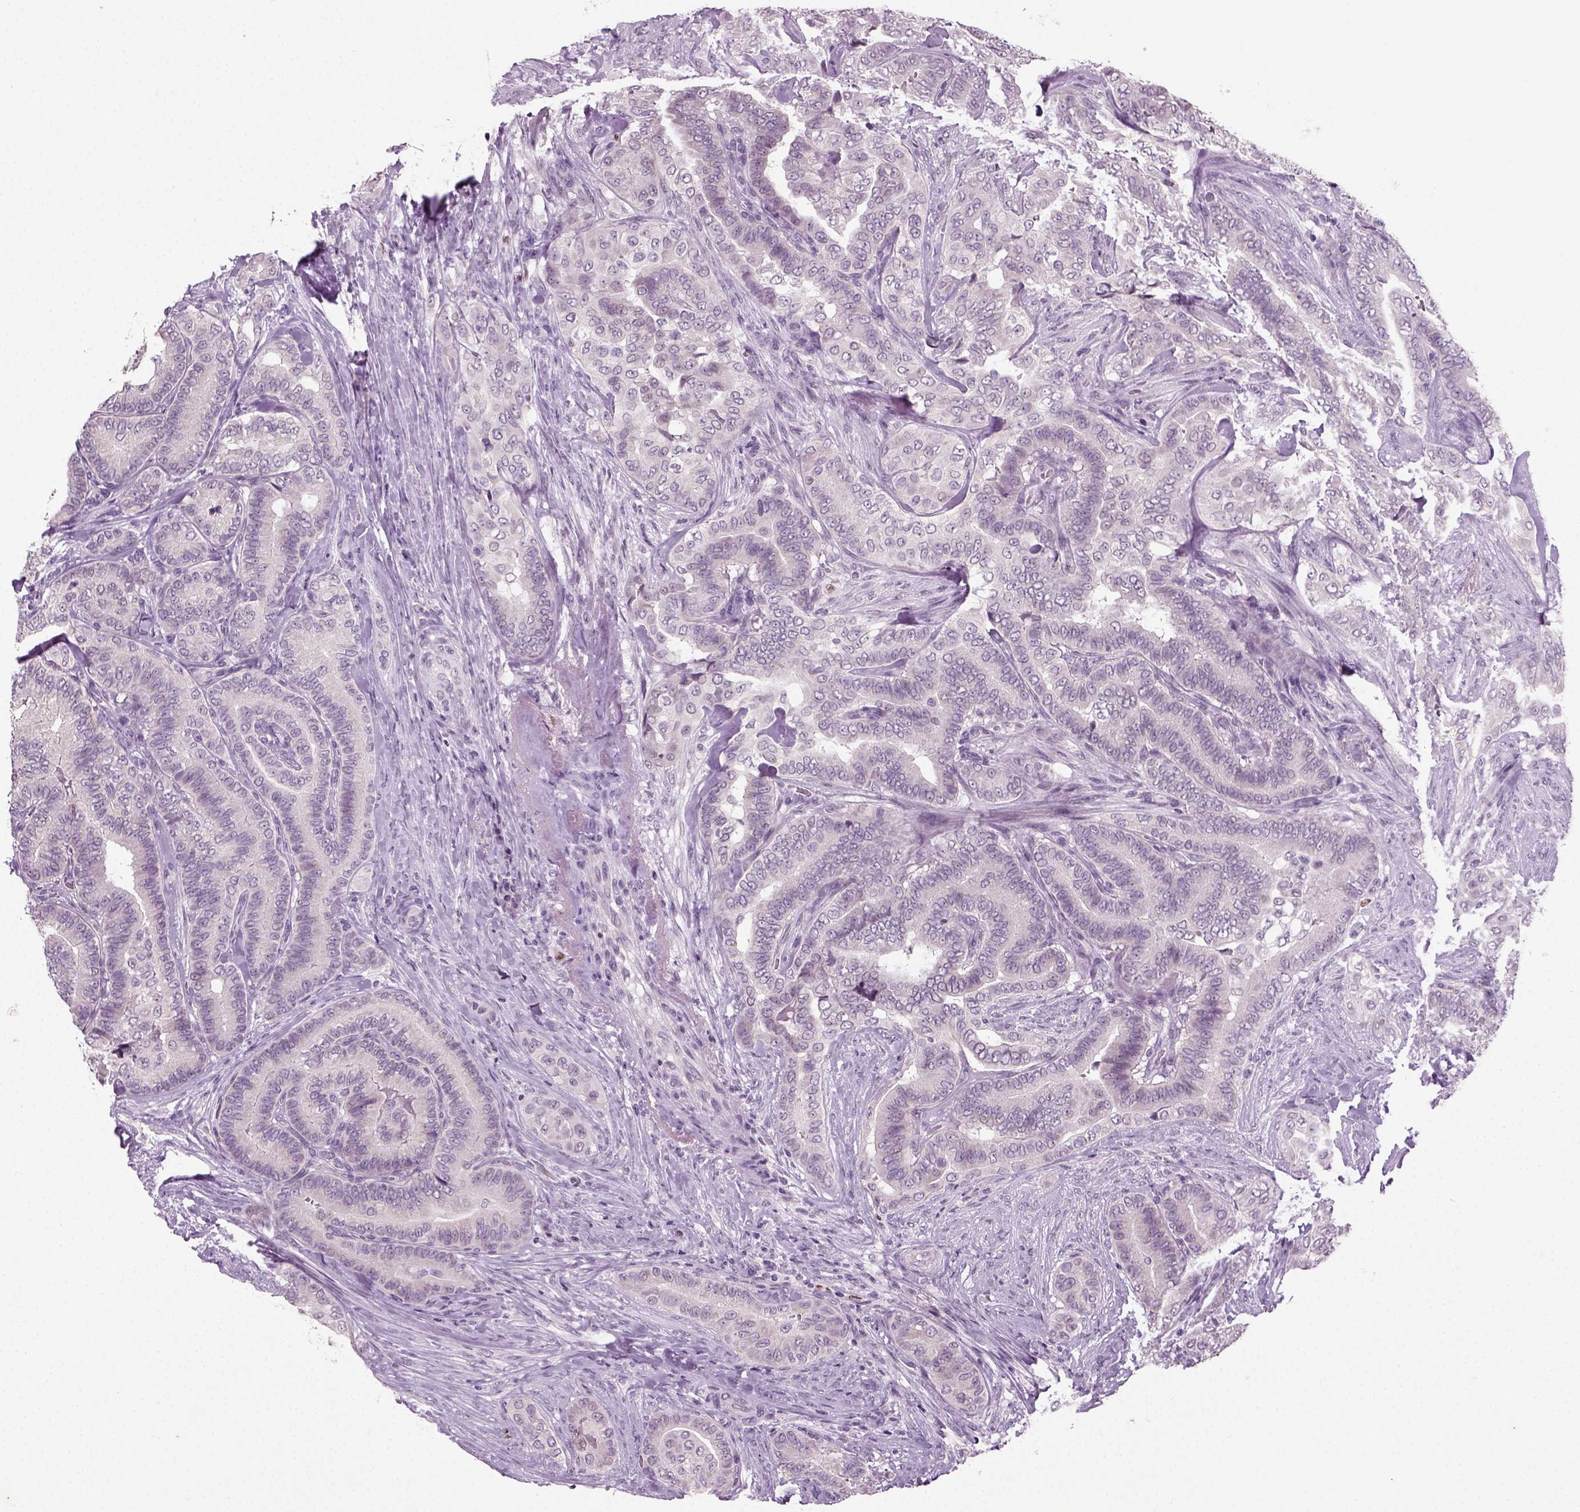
{"staining": {"intensity": "negative", "quantity": "none", "location": "none"}, "tissue": "thyroid cancer", "cell_type": "Tumor cells", "image_type": "cancer", "snomed": [{"axis": "morphology", "description": "Papillary adenocarcinoma, NOS"}, {"axis": "topography", "description": "Thyroid gland"}], "caption": "Immunohistochemistry image of neoplastic tissue: papillary adenocarcinoma (thyroid) stained with DAB (3,3'-diaminobenzidine) demonstrates no significant protein positivity in tumor cells.", "gene": "SYNGAP1", "patient": {"sex": "male", "age": 61}}